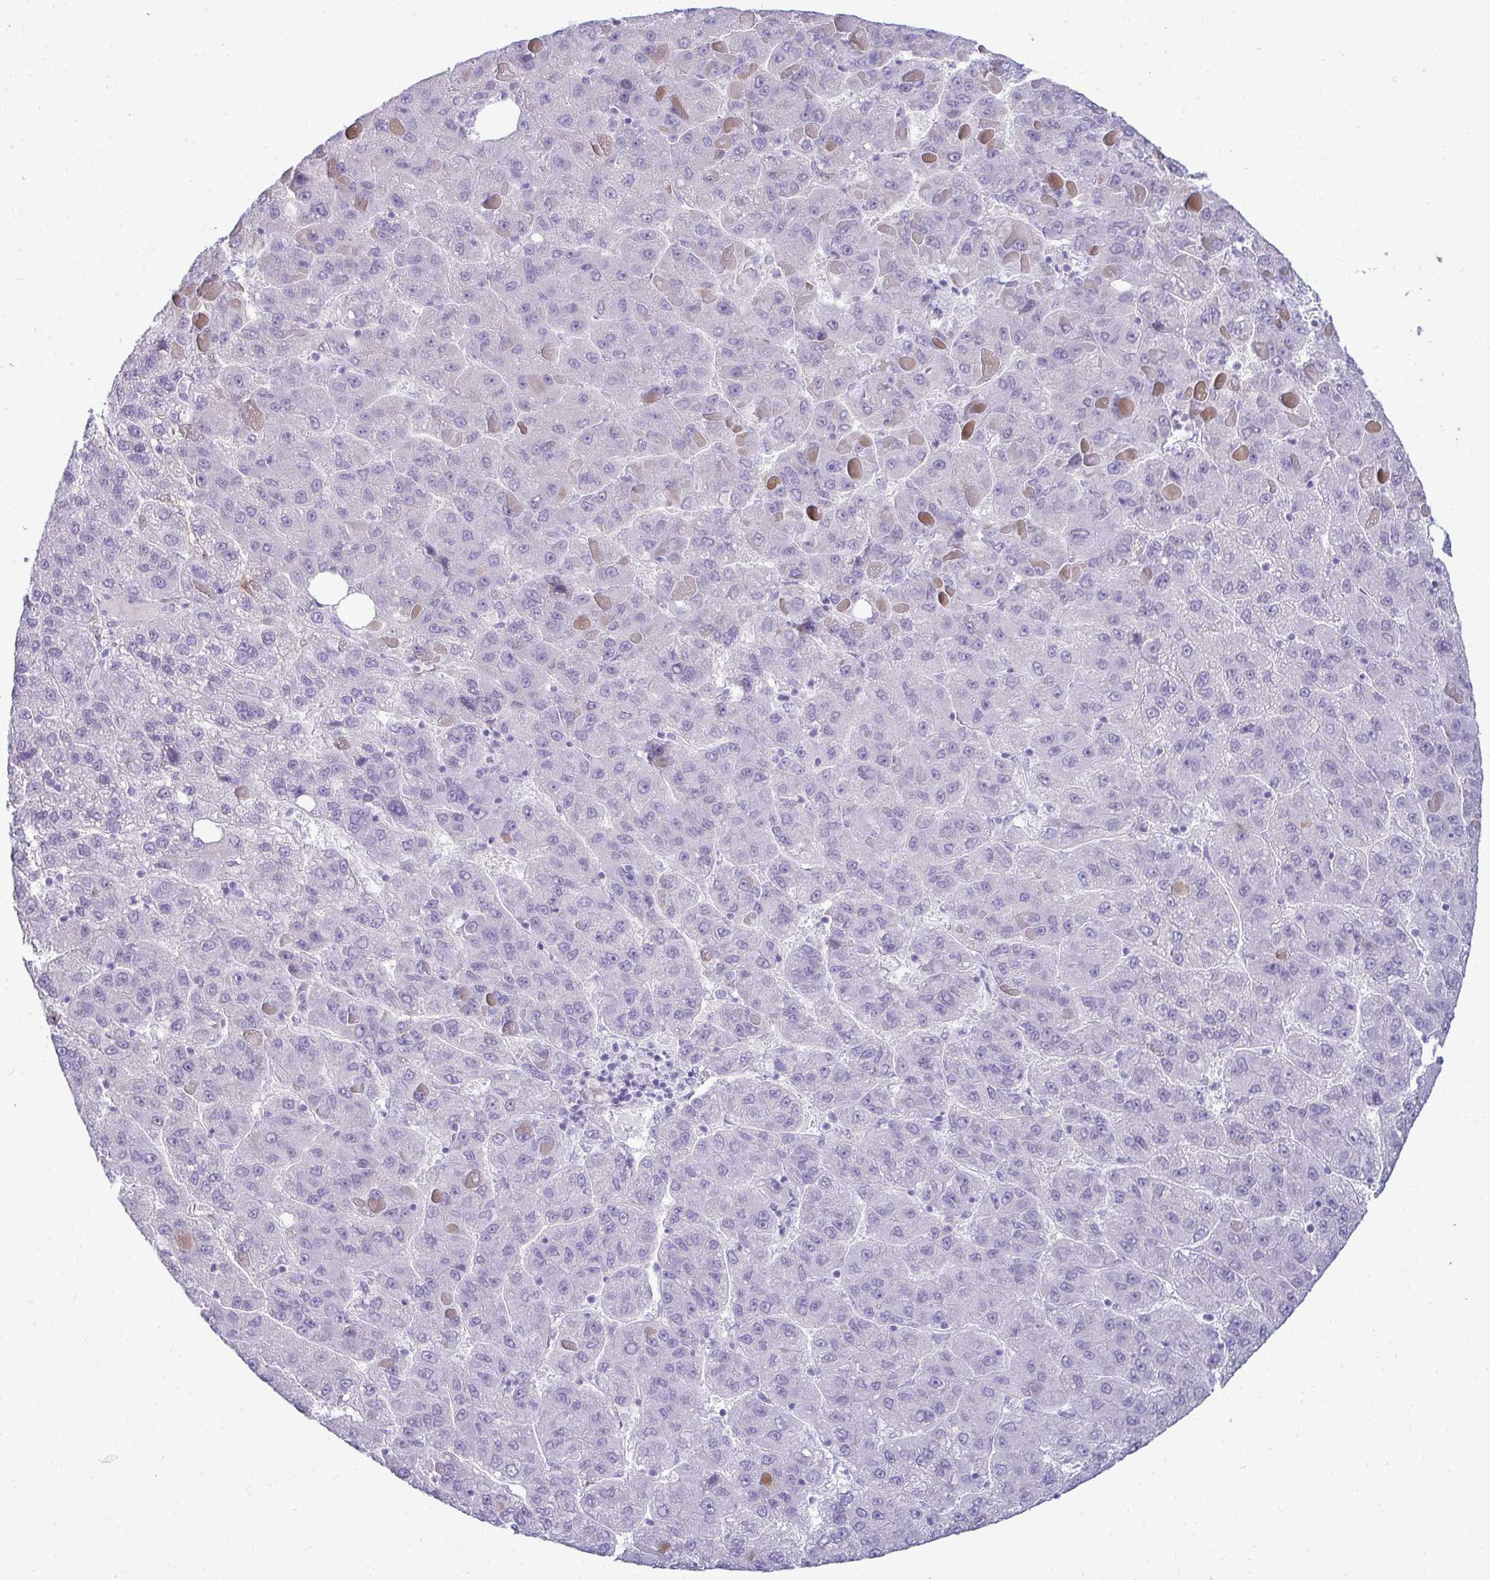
{"staining": {"intensity": "negative", "quantity": "none", "location": "none"}, "tissue": "liver cancer", "cell_type": "Tumor cells", "image_type": "cancer", "snomed": [{"axis": "morphology", "description": "Carcinoma, Hepatocellular, NOS"}, {"axis": "topography", "description": "Liver"}], "caption": "There is no significant positivity in tumor cells of liver cancer (hepatocellular carcinoma).", "gene": "HSPB6", "patient": {"sex": "female", "age": 82}}